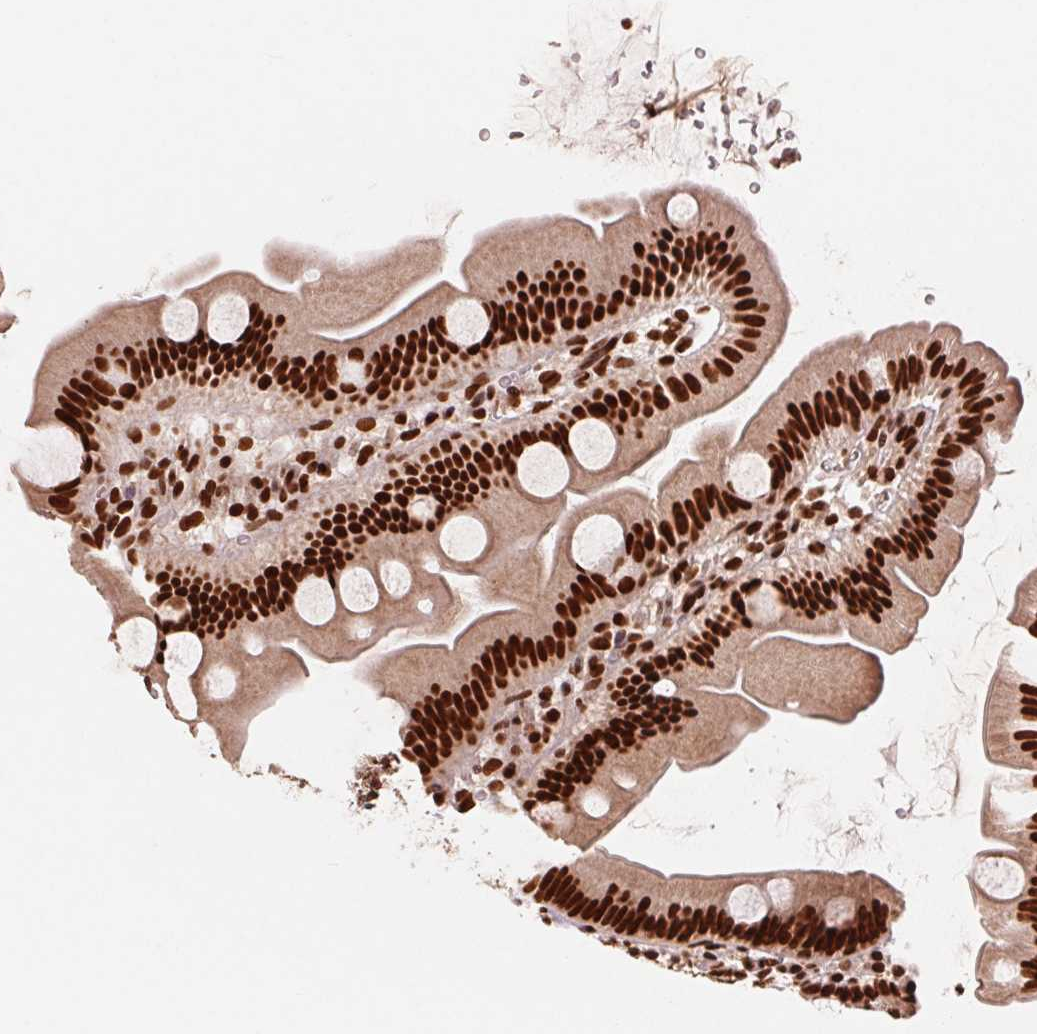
{"staining": {"intensity": "strong", "quantity": ">75%", "location": "nuclear"}, "tissue": "small intestine", "cell_type": "Glandular cells", "image_type": "normal", "snomed": [{"axis": "morphology", "description": "Normal tissue, NOS"}, {"axis": "topography", "description": "Small intestine"}], "caption": "Small intestine stained with immunohistochemistry (IHC) displays strong nuclear positivity in about >75% of glandular cells.", "gene": "TTLL9", "patient": {"sex": "female", "age": 68}}